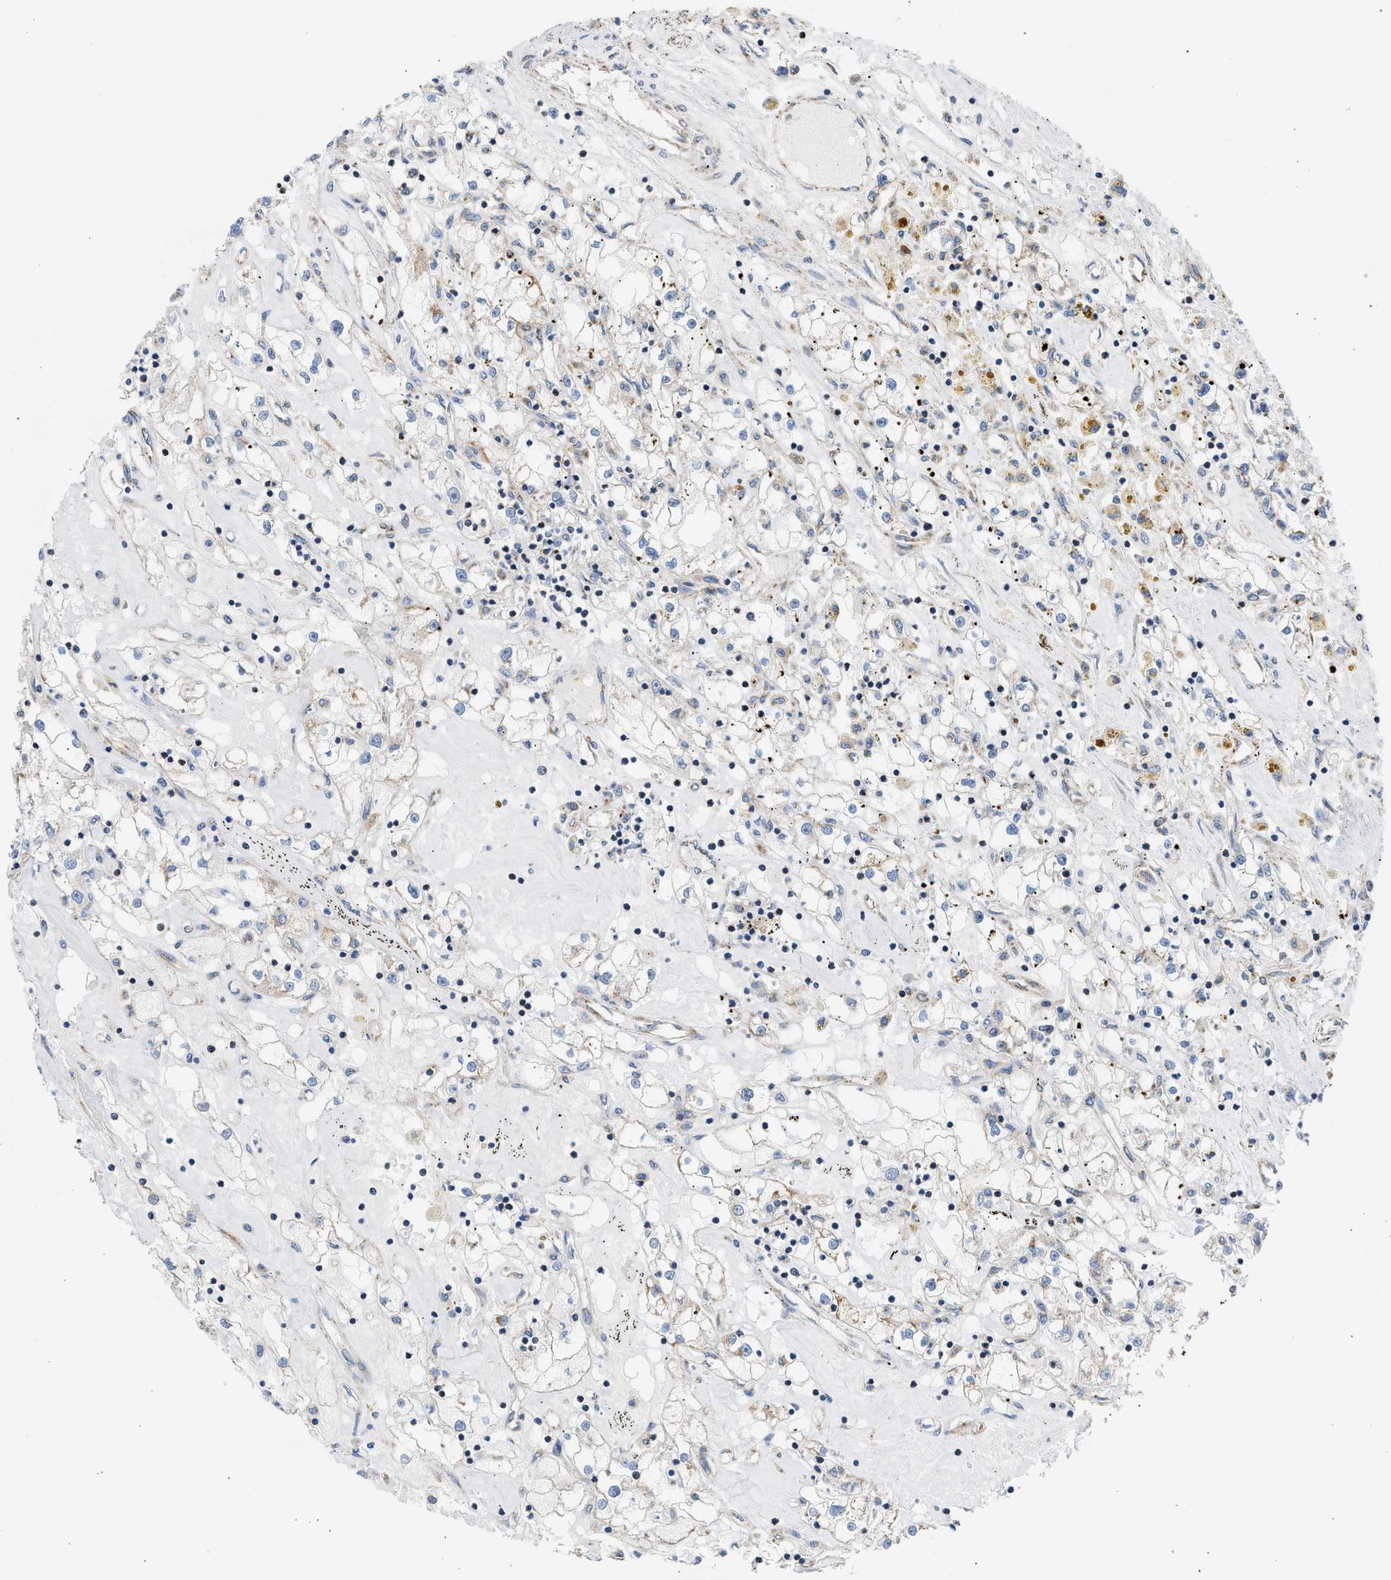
{"staining": {"intensity": "weak", "quantity": "<25%", "location": "cytoplasmic/membranous"}, "tissue": "renal cancer", "cell_type": "Tumor cells", "image_type": "cancer", "snomed": [{"axis": "morphology", "description": "Adenocarcinoma, NOS"}, {"axis": "topography", "description": "Kidney"}], "caption": "Tumor cells show no significant positivity in adenocarcinoma (renal).", "gene": "CAMKK2", "patient": {"sex": "male", "age": 56}}